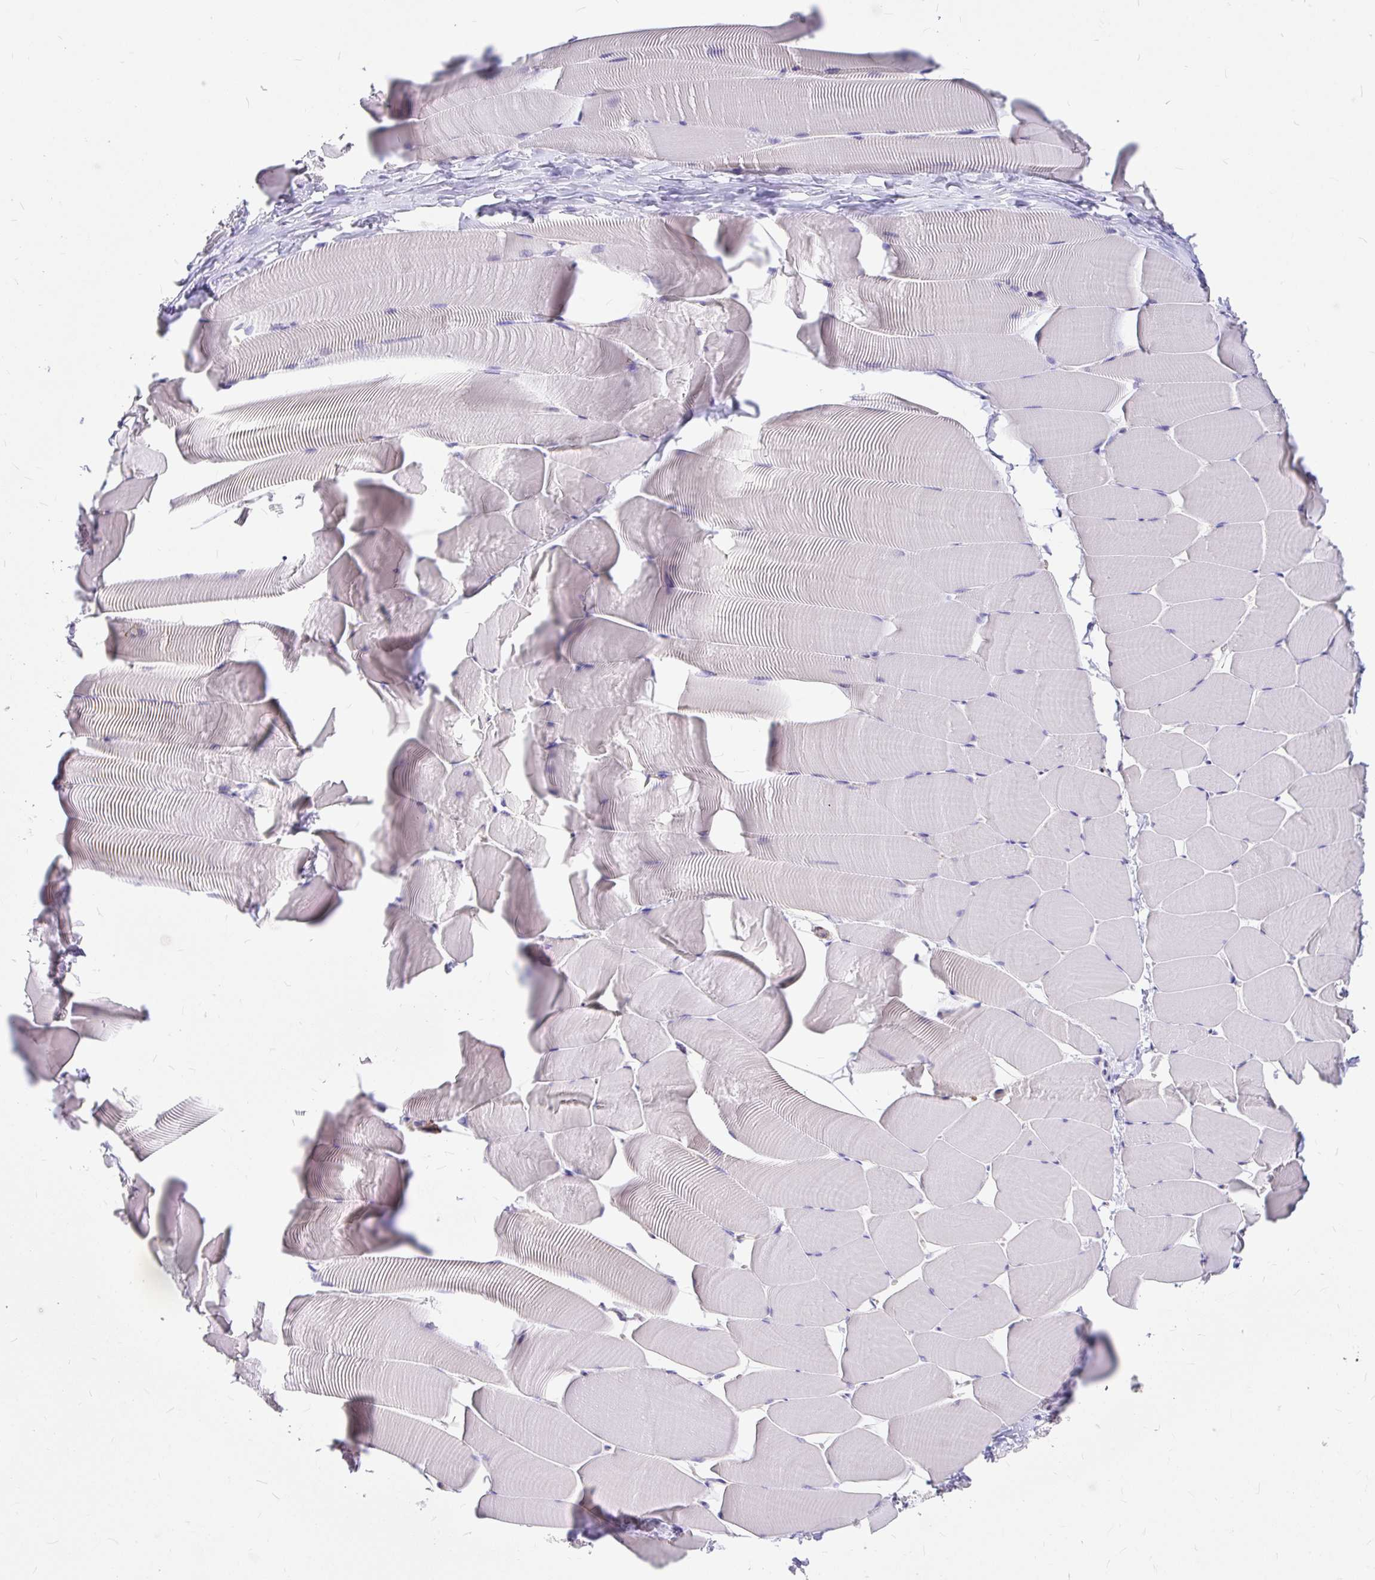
{"staining": {"intensity": "negative", "quantity": "none", "location": "none"}, "tissue": "skeletal muscle", "cell_type": "Myocytes", "image_type": "normal", "snomed": [{"axis": "morphology", "description": "Normal tissue, NOS"}, {"axis": "topography", "description": "Skeletal muscle"}], "caption": "Myocytes show no significant expression in benign skeletal muscle. (DAB (3,3'-diaminobenzidine) IHC with hematoxylin counter stain).", "gene": "MYO1B", "patient": {"sex": "male", "age": 25}}